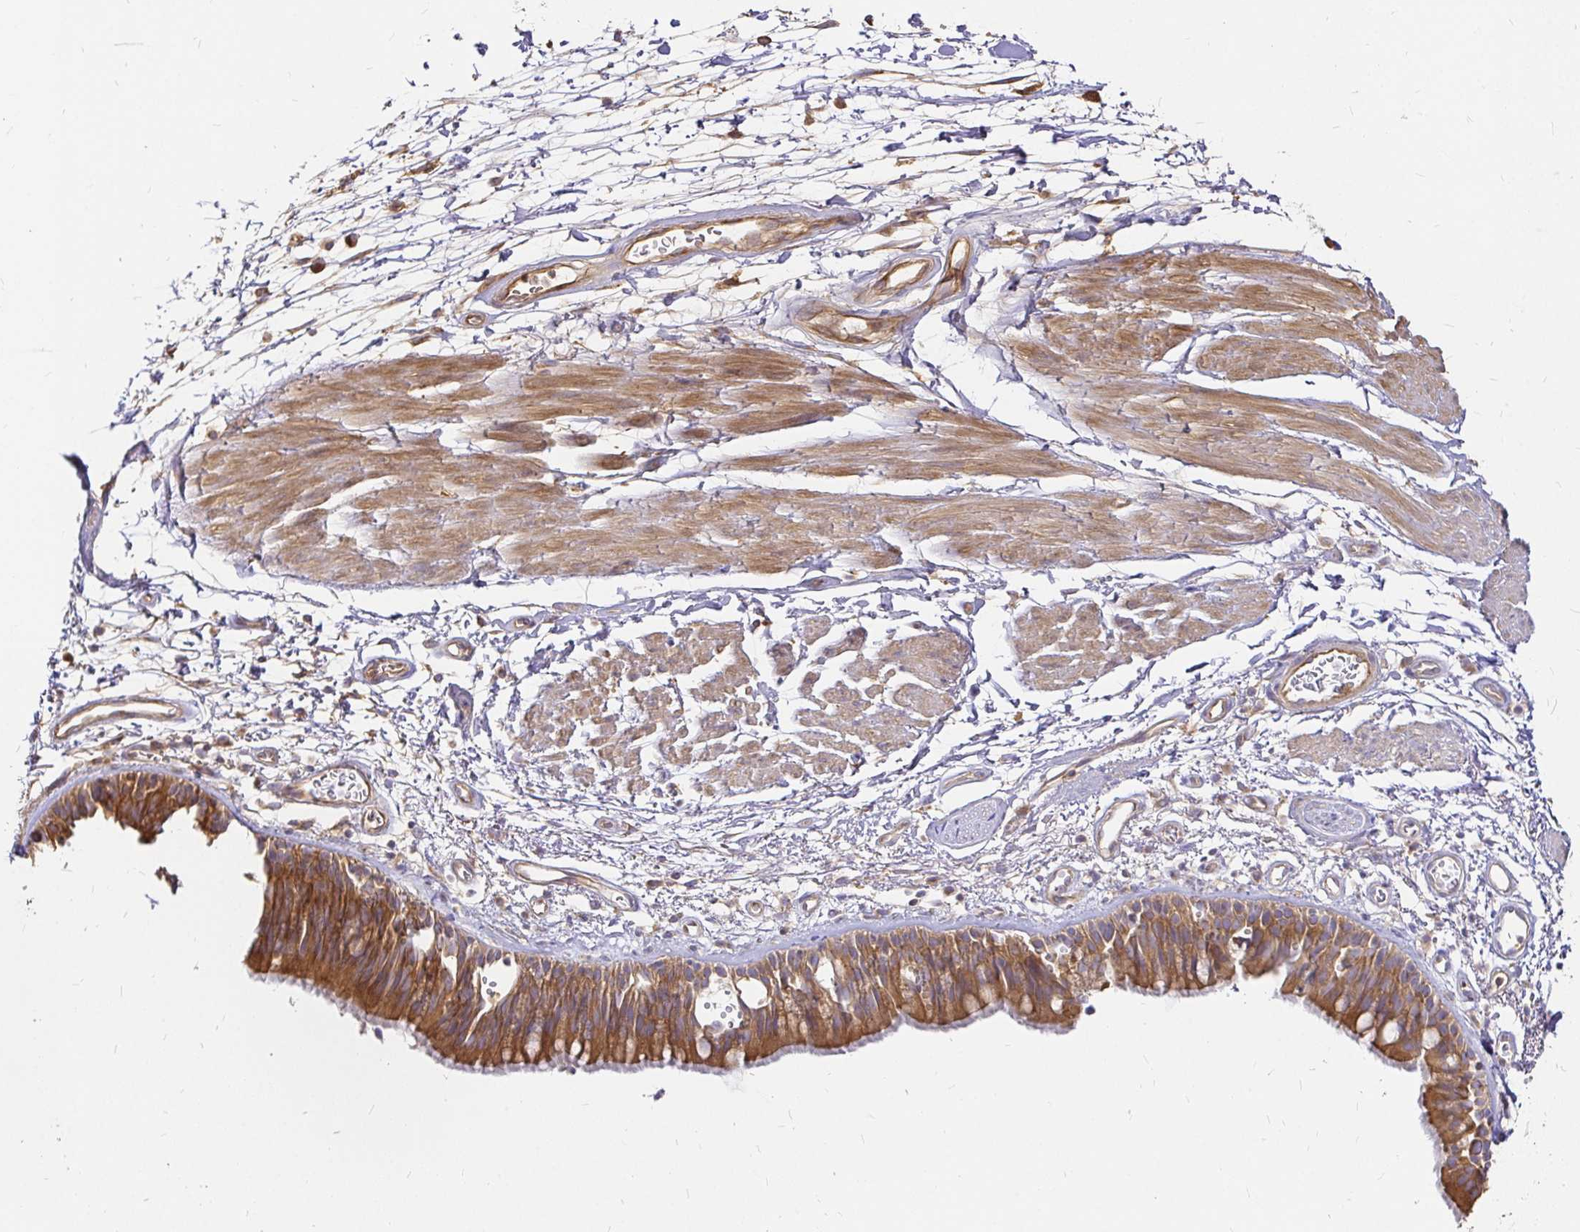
{"staining": {"intensity": "strong", "quantity": ">75%", "location": "cytoplasmic/membranous"}, "tissue": "bronchus", "cell_type": "Respiratory epithelial cells", "image_type": "normal", "snomed": [{"axis": "morphology", "description": "Normal tissue, NOS"}, {"axis": "morphology", "description": "Squamous cell carcinoma, NOS"}, {"axis": "topography", "description": "Cartilage tissue"}, {"axis": "topography", "description": "Bronchus"}, {"axis": "topography", "description": "Lung"}], "caption": "Immunohistochemical staining of normal bronchus reveals >75% levels of strong cytoplasmic/membranous protein positivity in approximately >75% of respiratory epithelial cells. (DAB IHC, brown staining for protein, blue staining for nuclei).", "gene": "KIF5B", "patient": {"sex": "male", "age": 66}}